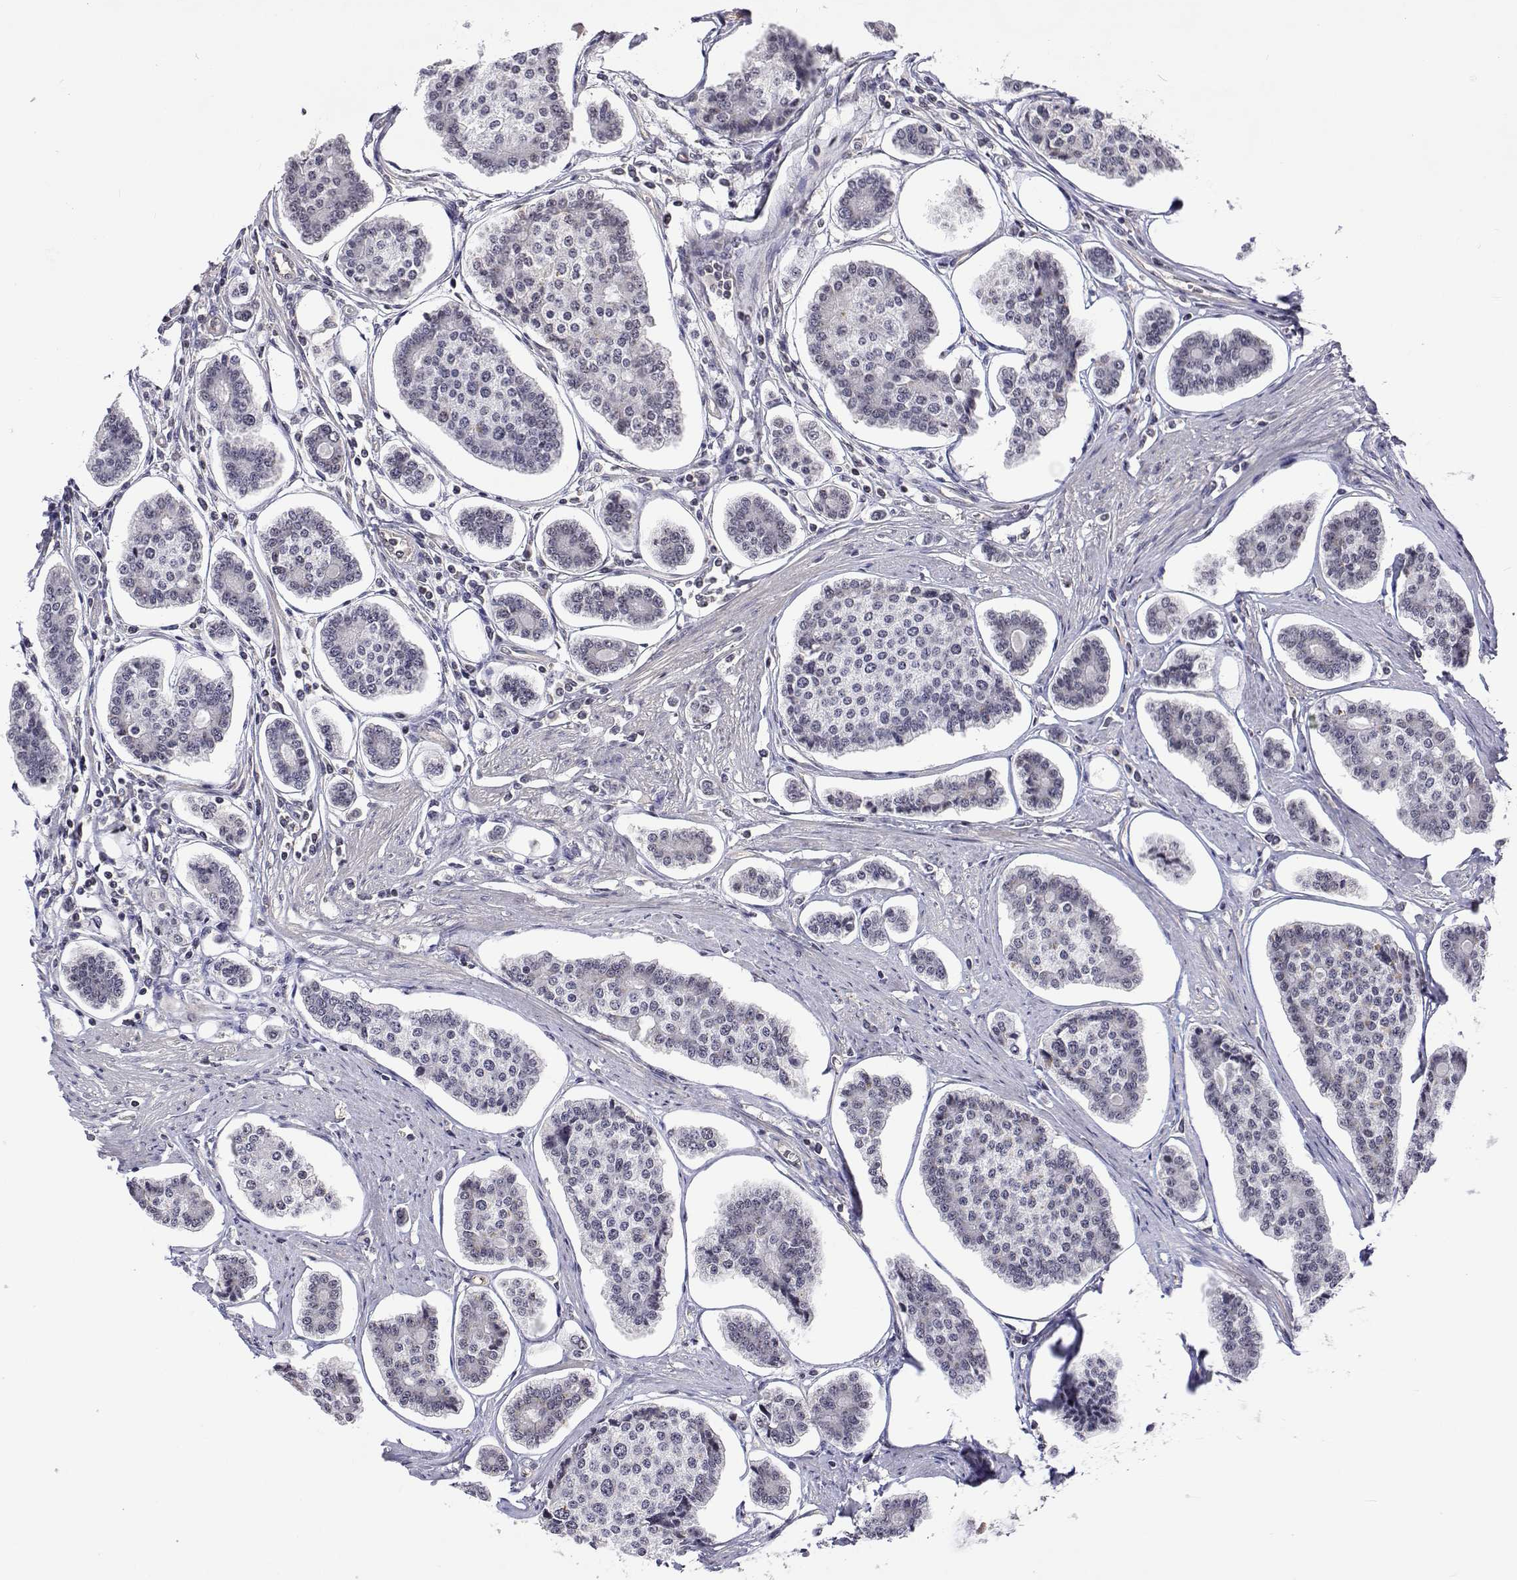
{"staining": {"intensity": "negative", "quantity": "none", "location": "none"}, "tissue": "carcinoid", "cell_type": "Tumor cells", "image_type": "cancer", "snomed": [{"axis": "morphology", "description": "Carcinoid, malignant, NOS"}, {"axis": "topography", "description": "Small intestine"}], "caption": "Tumor cells are negative for brown protein staining in carcinoid.", "gene": "NHP2", "patient": {"sex": "female", "age": 65}}